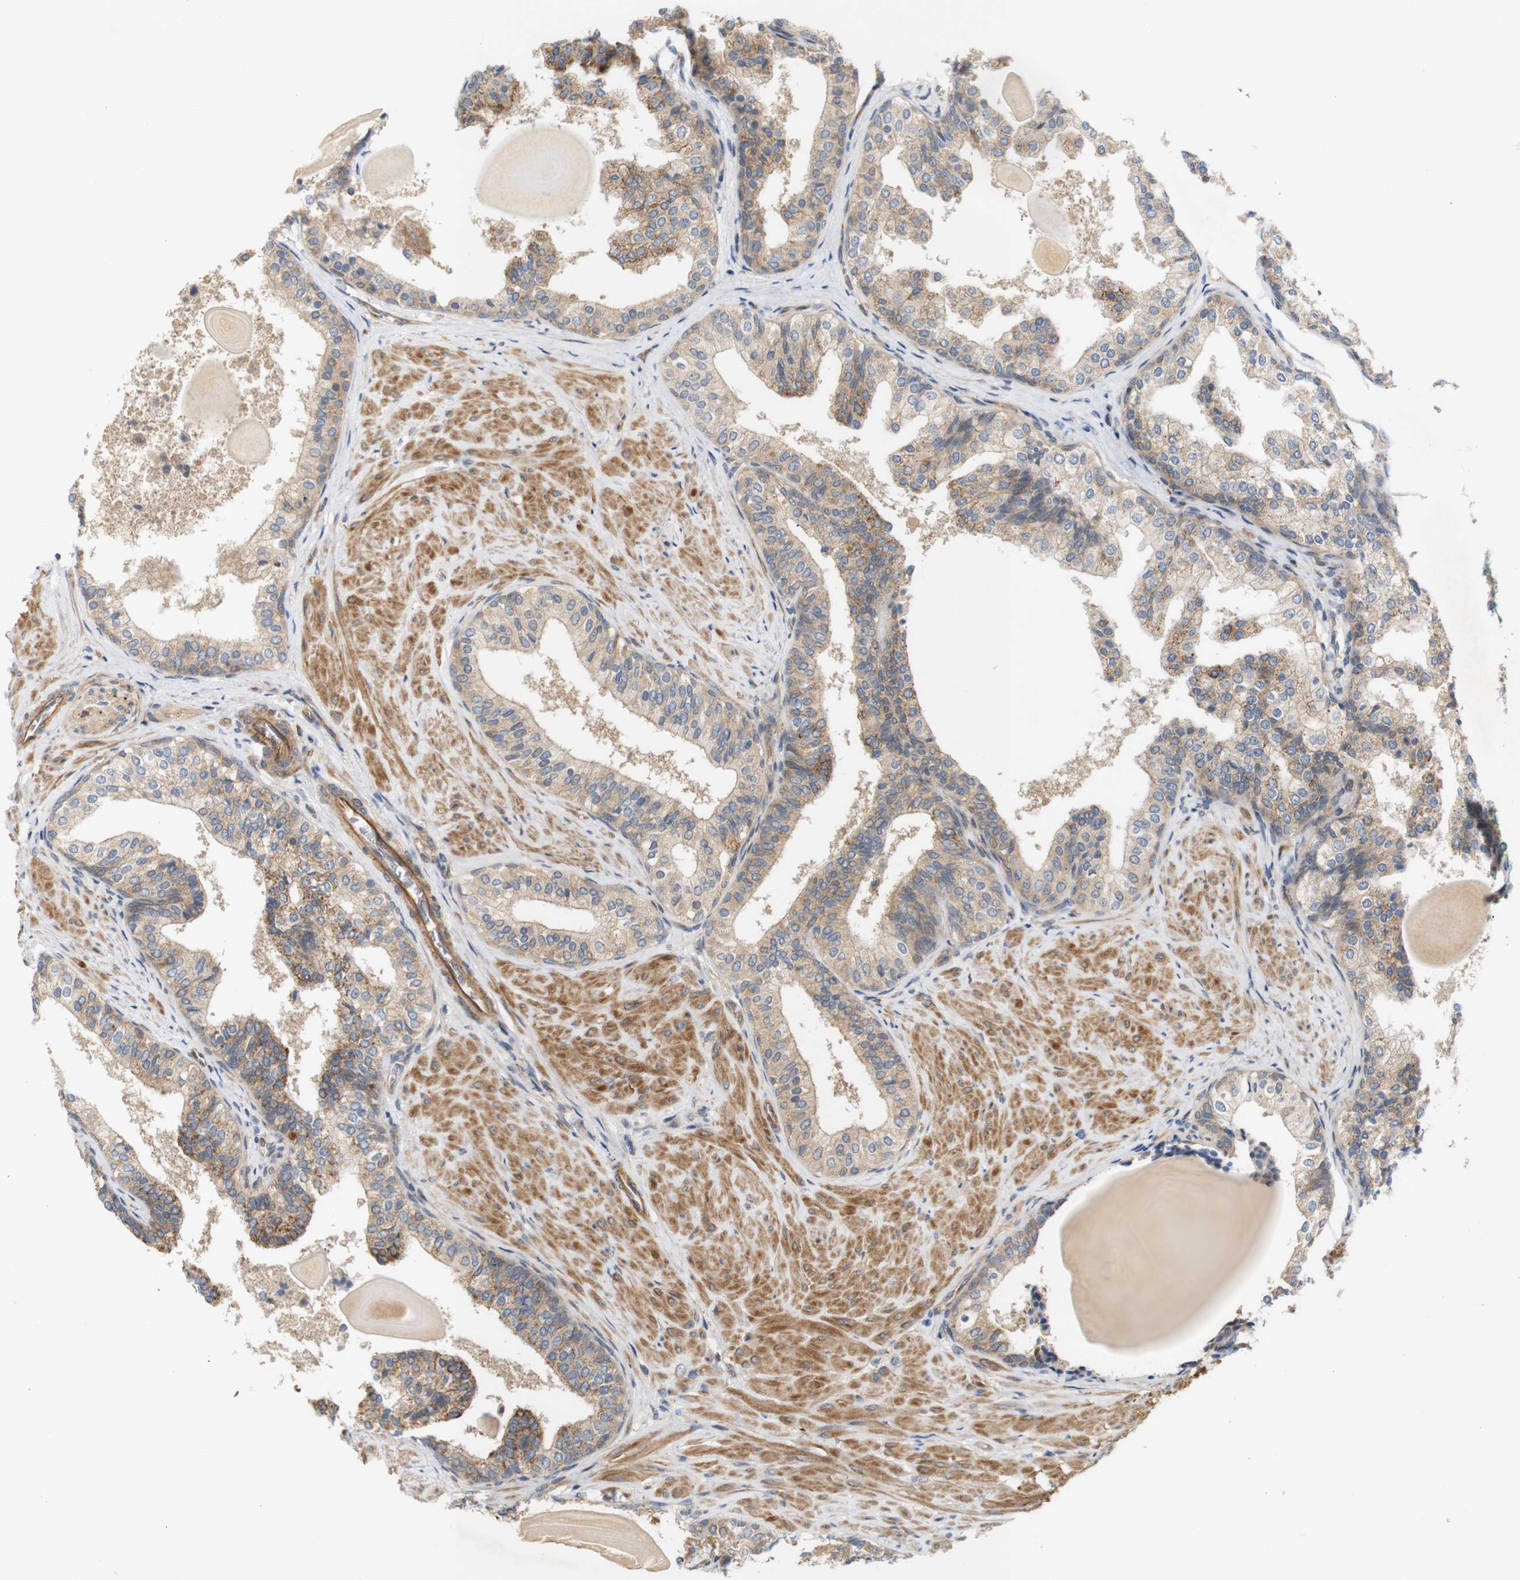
{"staining": {"intensity": "moderate", "quantity": ">75%", "location": "cytoplasmic/membranous"}, "tissue": "prostate cancer", "cell_type": "Tumor cells", "image_type": "cancer", "snomed": [{"axis": "morphology", "description": "Adenocarcinoma, Low grade"}, {"axis": "topography", "description": "Prostate"}], "caption": "High-power microscopy captured an immunohistochemistry (IHC) histopathology image of low-grade adenocarcinoma (prostate), revealing moderate cytoplasmic/membranous staining in about >75% of tumor cells.", "gene": "RPTOR", "patient": {"sex": "male", "age": 60}}